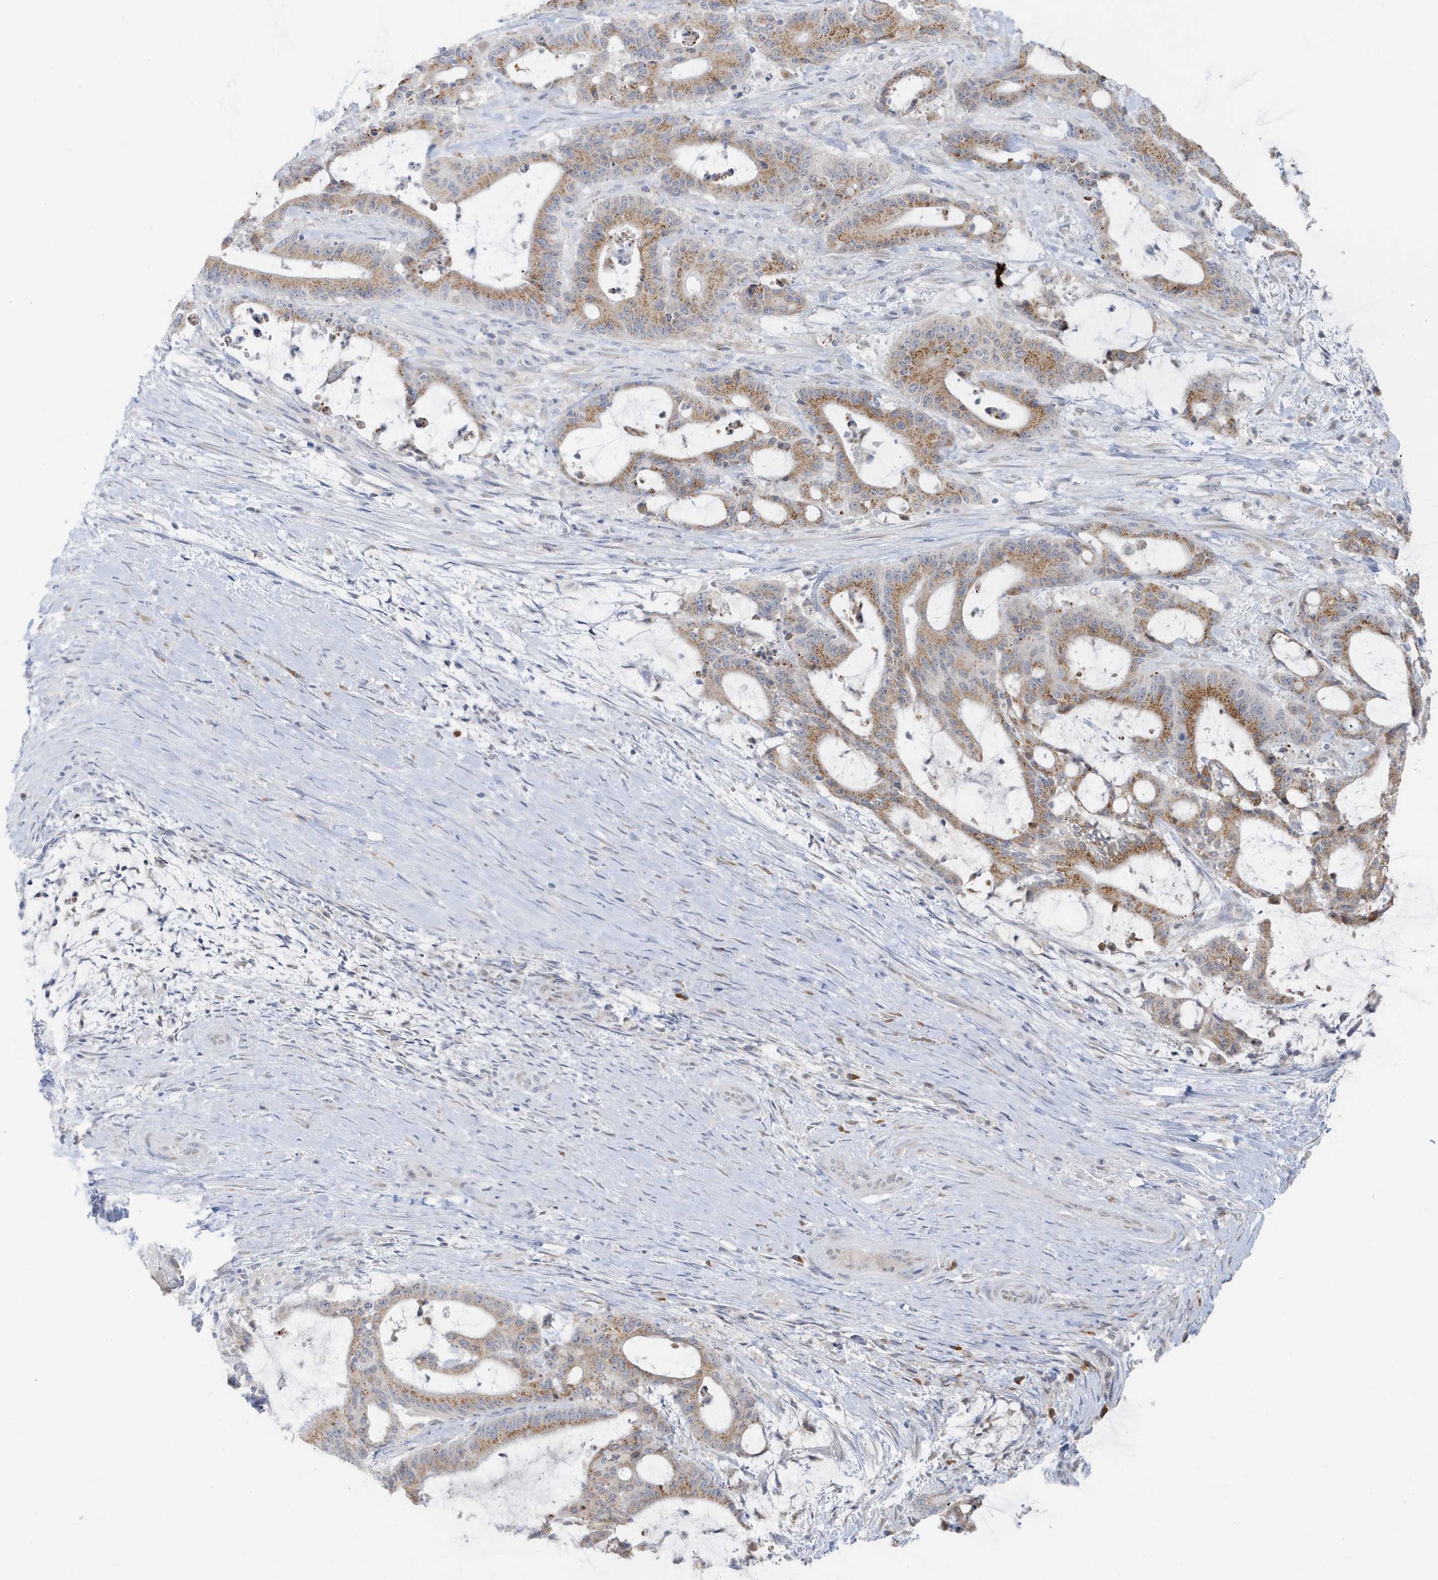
{"staining": {"intensity": "moderate", "quantity": ">75%", "location": "cytoplasmic/membranous"}, "tissue": "liver cancer", "cell_type": "Tumor cells", "image_type": "cancer", "snomed": [{"axis": "morphology", "description": "Normal tissue, NOS"}, {"axis": "morphology", "description": "Cholangiocarcinoma"}, {"axis": "topography", "description": "Liver"}, {"axis": "topography", "description": "Peripheral nerve tissue"}], "caption": "An image of human liver cancer (cholangiocarcinoma) stained for a protein exhibits moderate cytoplasmic/membranous brown staining in tumor cells.", "gene": "RER1", "patient": {"sex": "female", "age": 73}}